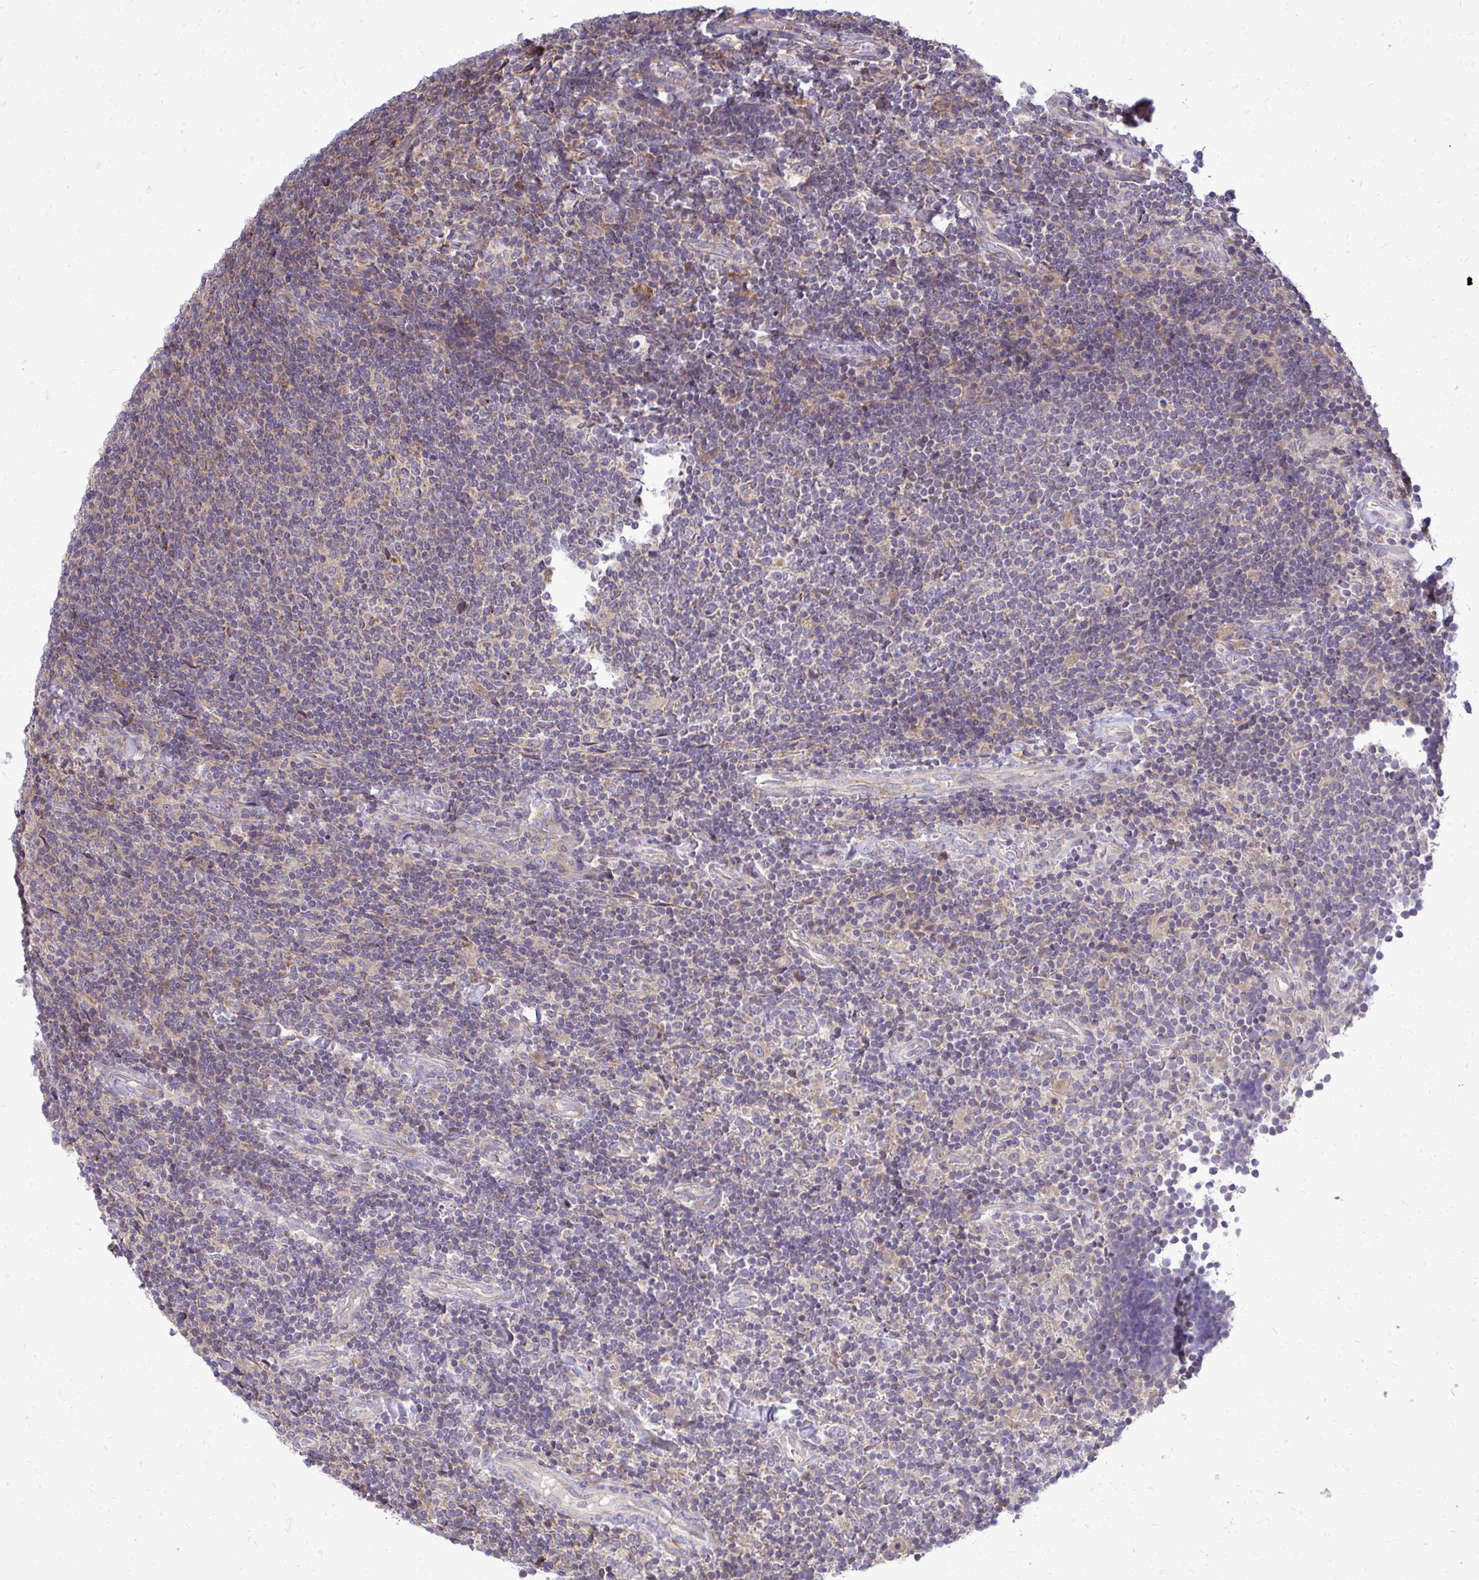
{"staining": {"intensity": "negative", "quantity": "none", "location": "none"}, "tissue": "lymphoma", "cell_type": "Tumor cells", "image_type": "cancer", "snomed": [{"axis": "morphology", "description": "Malignant lymphoma, non-Hodgkin's type, Low grade"}, {"axis": "topography", "description": "Lymph node"}], "caption": "High power microscopy histopathology image of an immunohistochemistry (IHC) photomicrograph of lymphoma, revealing no significant staining in tumor cells. Nuclei are stained in blue.", "gene": "RPLP2", "patient": {"sex": "male", "age": 52}}